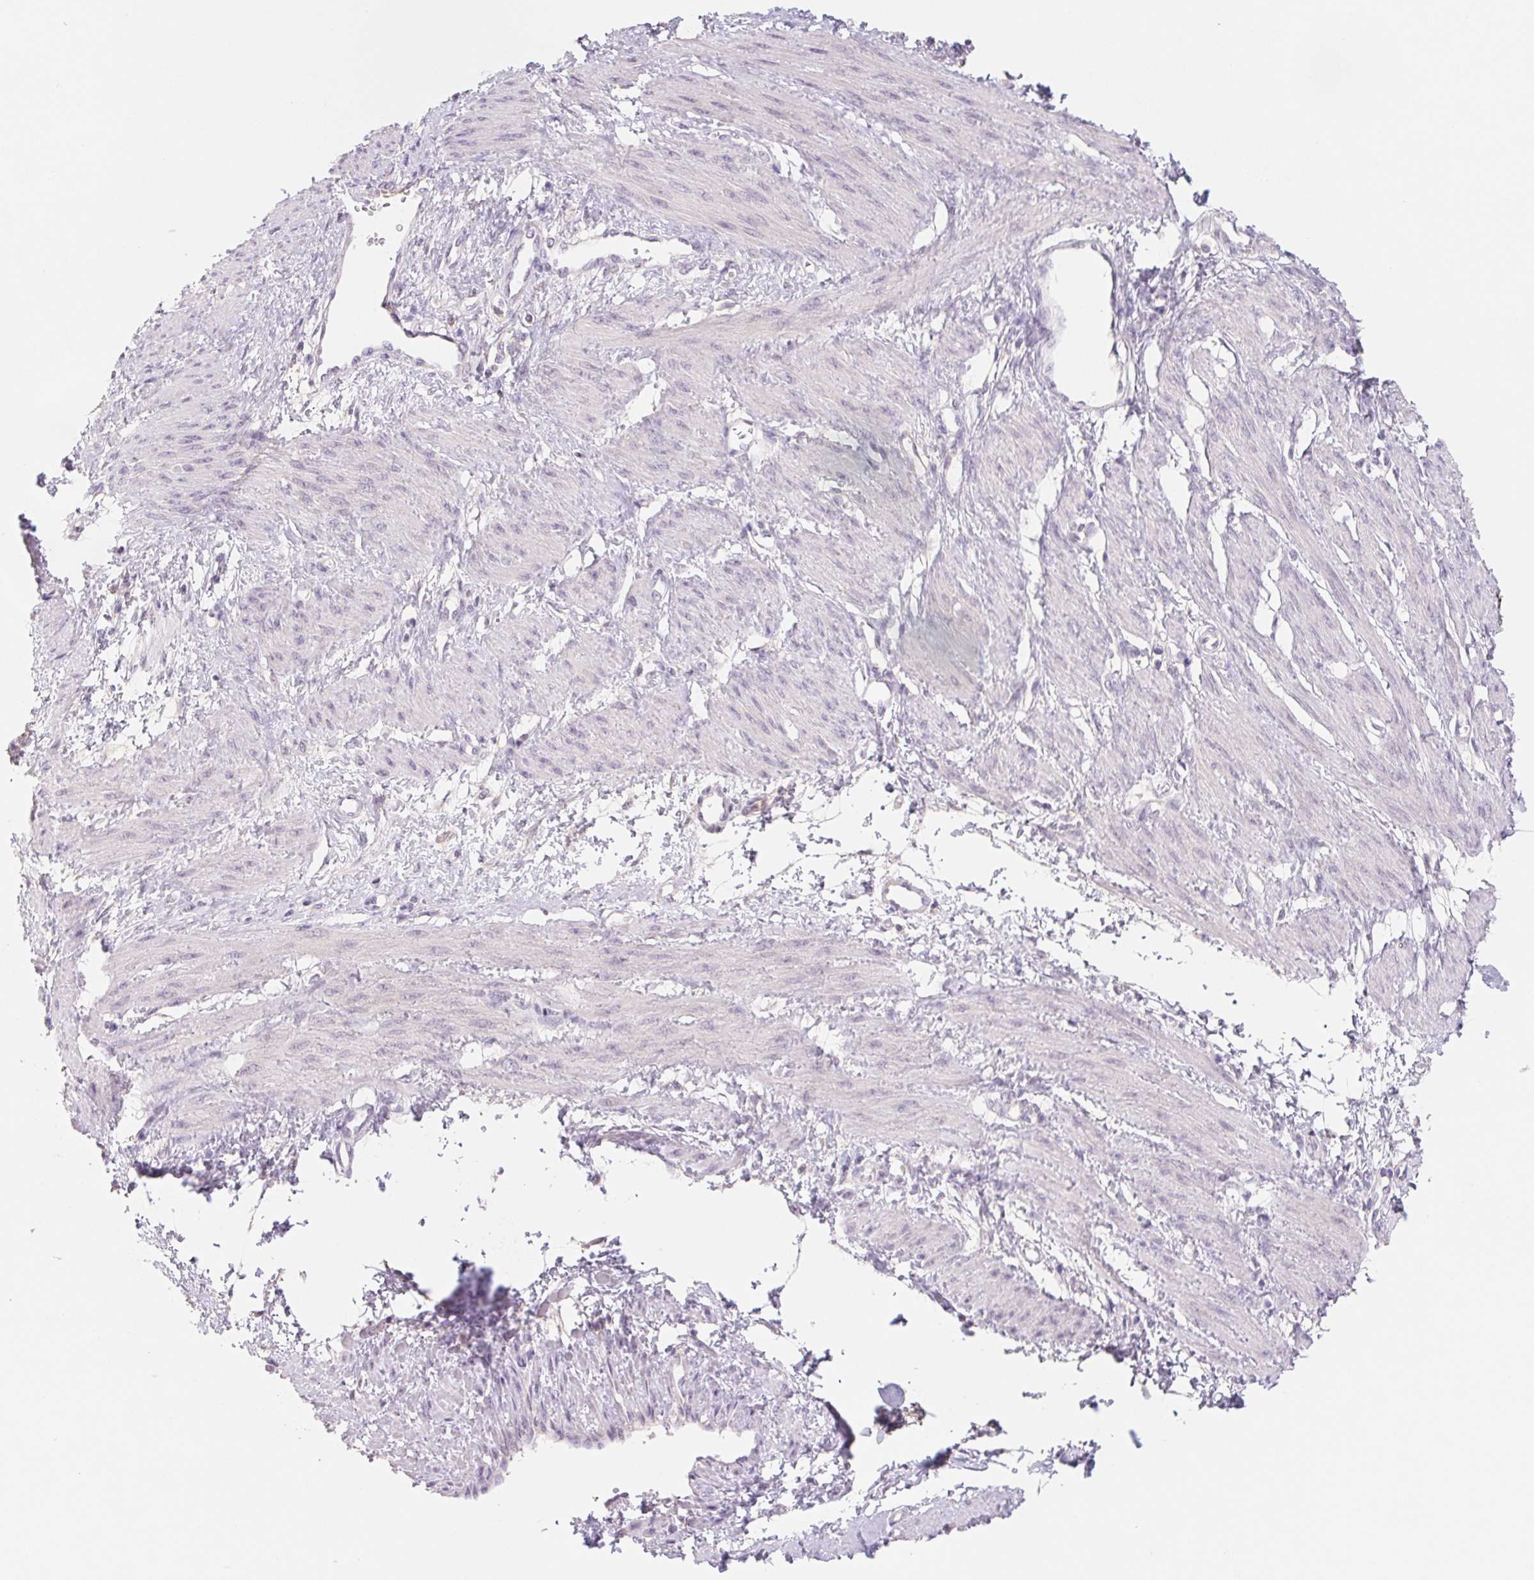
{"staining": {"intensity": "negative", "quantity": "none", "location": "none"}, "tissue": "smooth muscle", "cell_type": "Smooth muscle cells", "image_type": "normal", "snomed": [{"axis": "morphology", "description": "Normal tissue, NOS"}, {"axis": "topography", "description": "Smooth muscle"}, {"axis": "topography", "description": "Uterus"}], "caption": "There is no significant expression in smooth muscle cells of smooth muscle. The staining was performed using DAB (3,3'-diaminobenzidine) to visualize the protein expression in brown, while the nuclei were stained in blue with hematoxylin (Magnification: 20x).", "gene": "PNMA8B", "patient": {"sex": "female", "age": 39}}